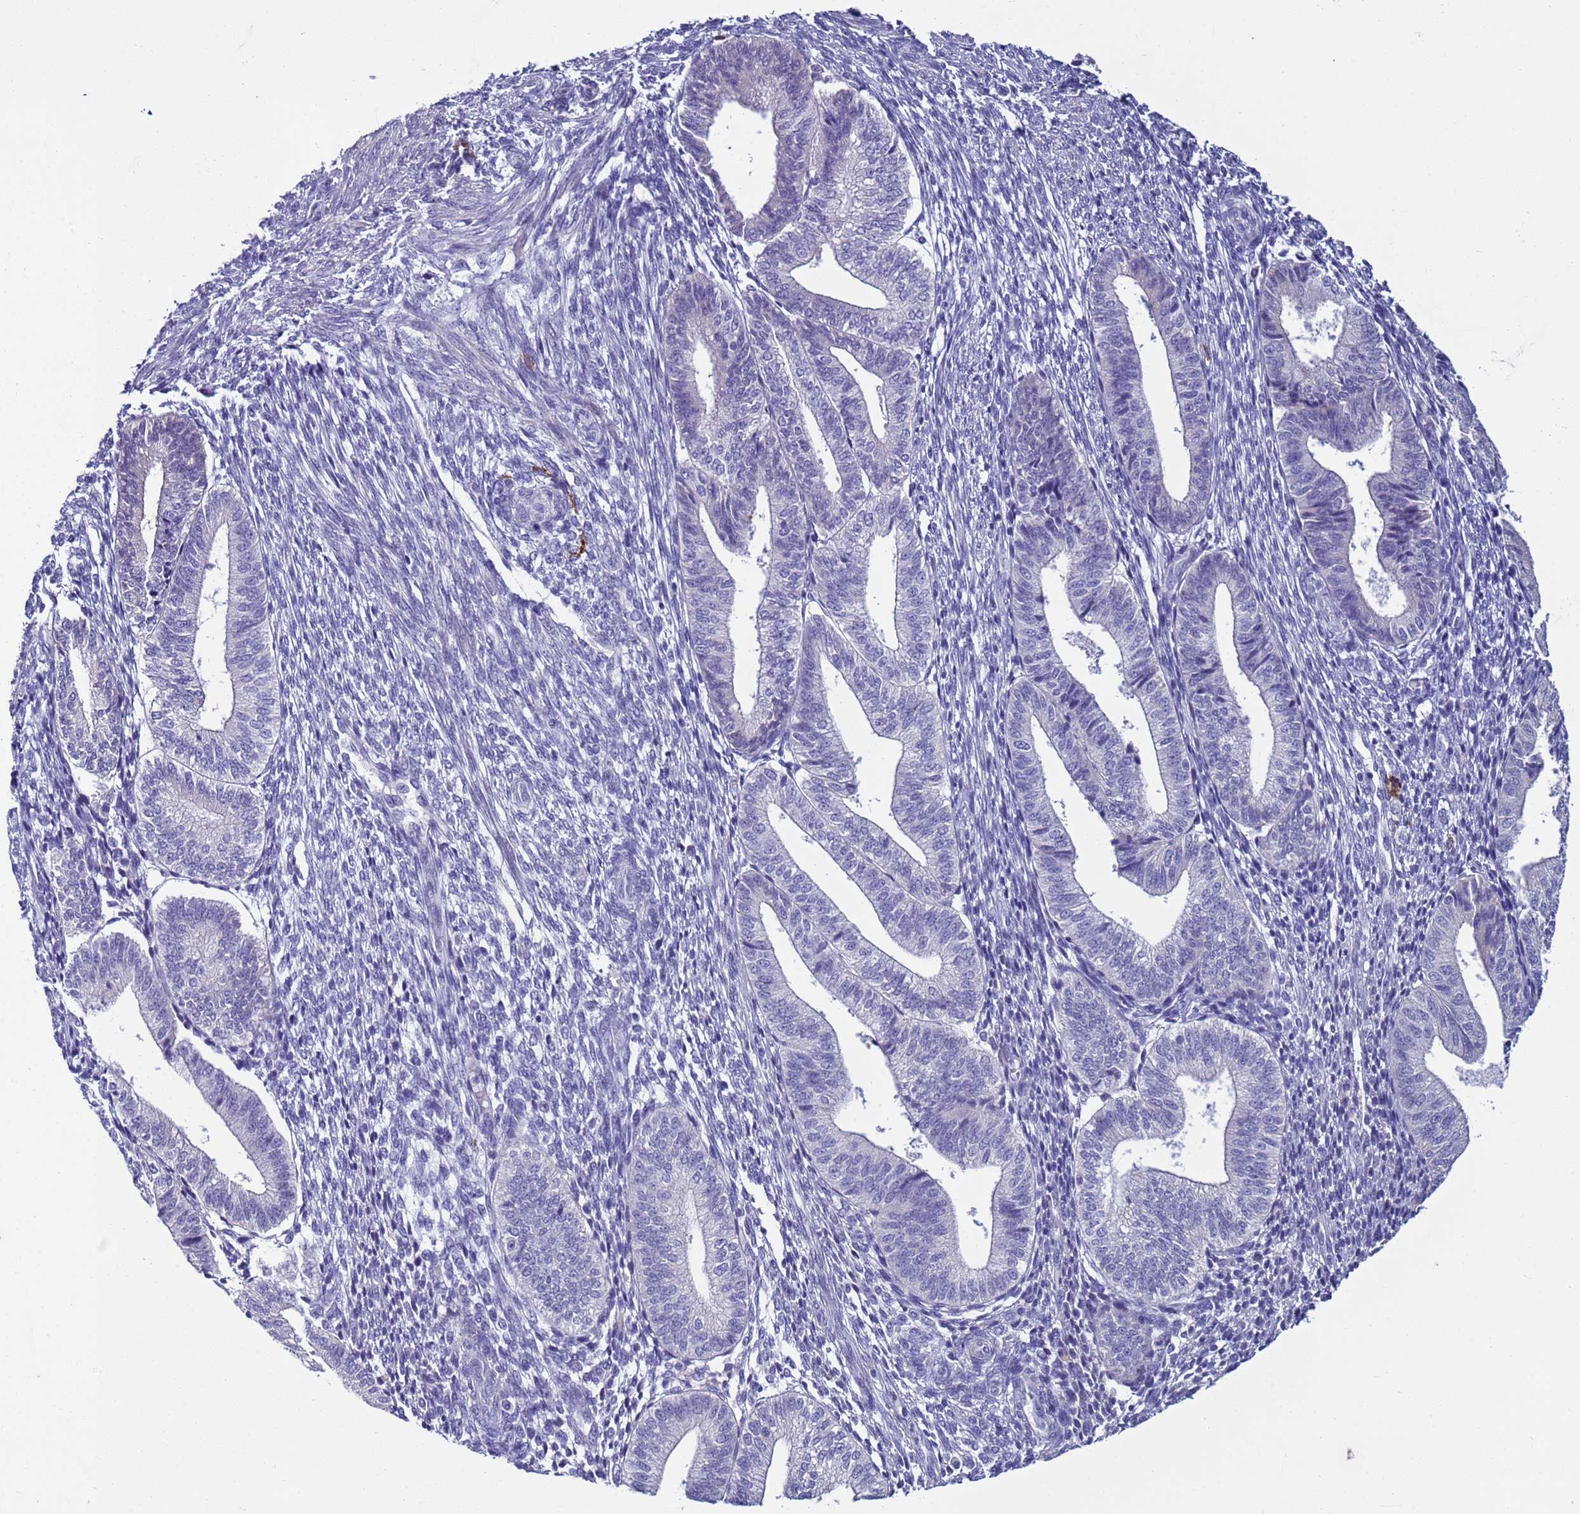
{"staining": {"intensity": "negative", "quantity": "none", "location": "none"}, "tissue": "endometrium", "cell_type": "Cells in endometrial stroma", "image_type": "normal", "snomed": [{"axis": "morphology", "description": "Normal tissue, NOS"}, {"axis": "topography", "description": "Endometrium"}], "caption": "Immunohistochemistry photomicrograph of unremarkable endometrium stained for a protein (brown), which reveals no positivity in cells in endometrial stroma.", "gene": "TRIM51G", "patient": {"sex": "female", "age": 34}}